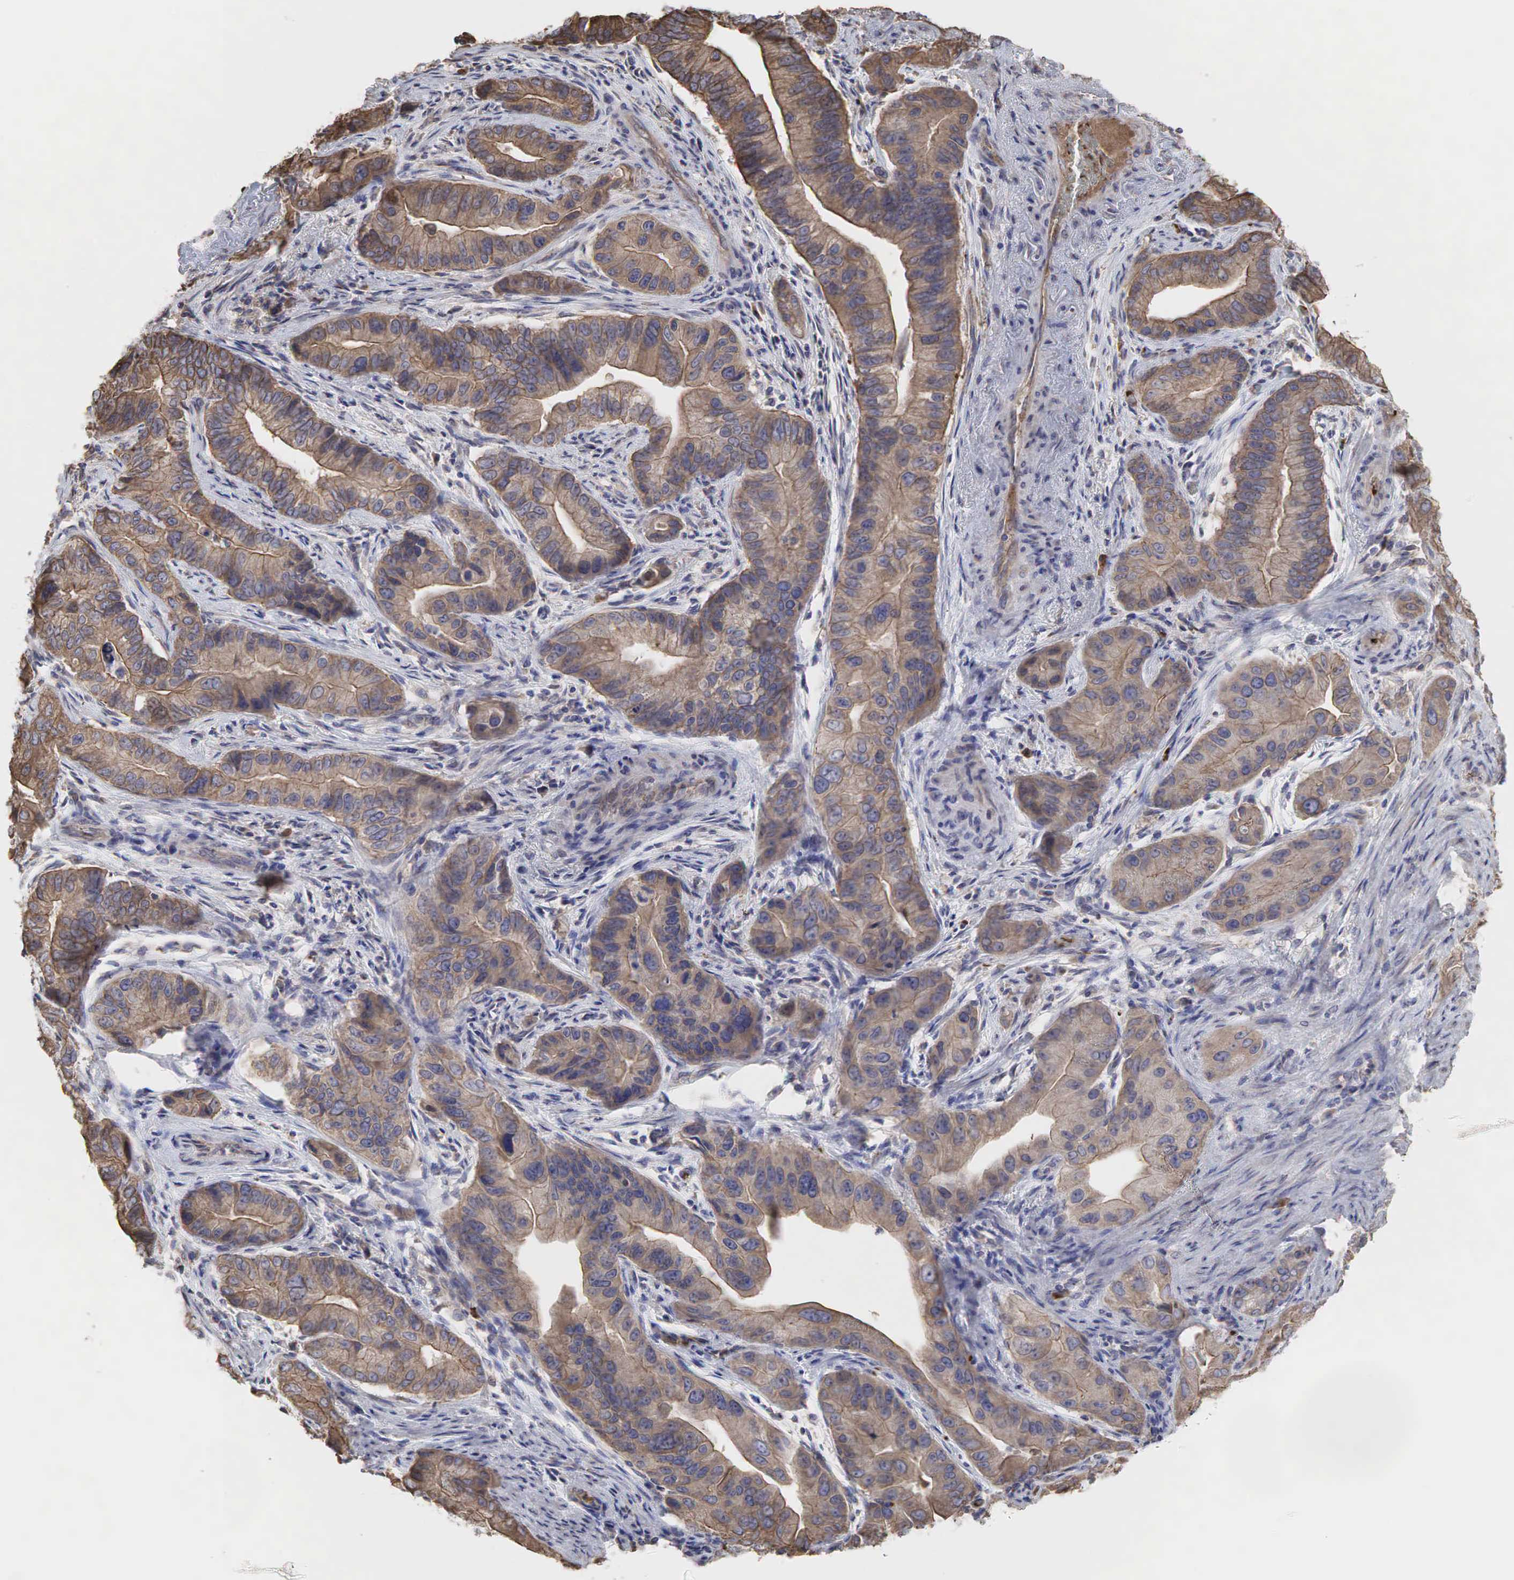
{"staining": {"intensity": "moderate", "quantity": ">75%", "location": "cytoplasmic/membranous"}, "tissue": "pancreatic cancer", "cell_type": "Tumor cells", "image_type": "cancer", "snomed": [{"axis": "morphology", "description": "Adenocarcinoma, NOS"}, {"axis": "topography", "description": "Pancreas"}, {"axis": "topography", "description": "Stomach, upper"}], "caption": "Immunohistochemical staining of human adenocarcinoma (pancreatic) demonstrates moderate cytoplasmic/membranous protein expression in approximately >75% of tumor cells. The staining was performed using DAB (3,3'-diaminobenzidine) to visualize the protein expression in brown, while the nuclei were stained in blue with hematoxylin (Magnification: 20x).", "gene": "PABPC5", "patient": {"sex": "male", "age": 77}}